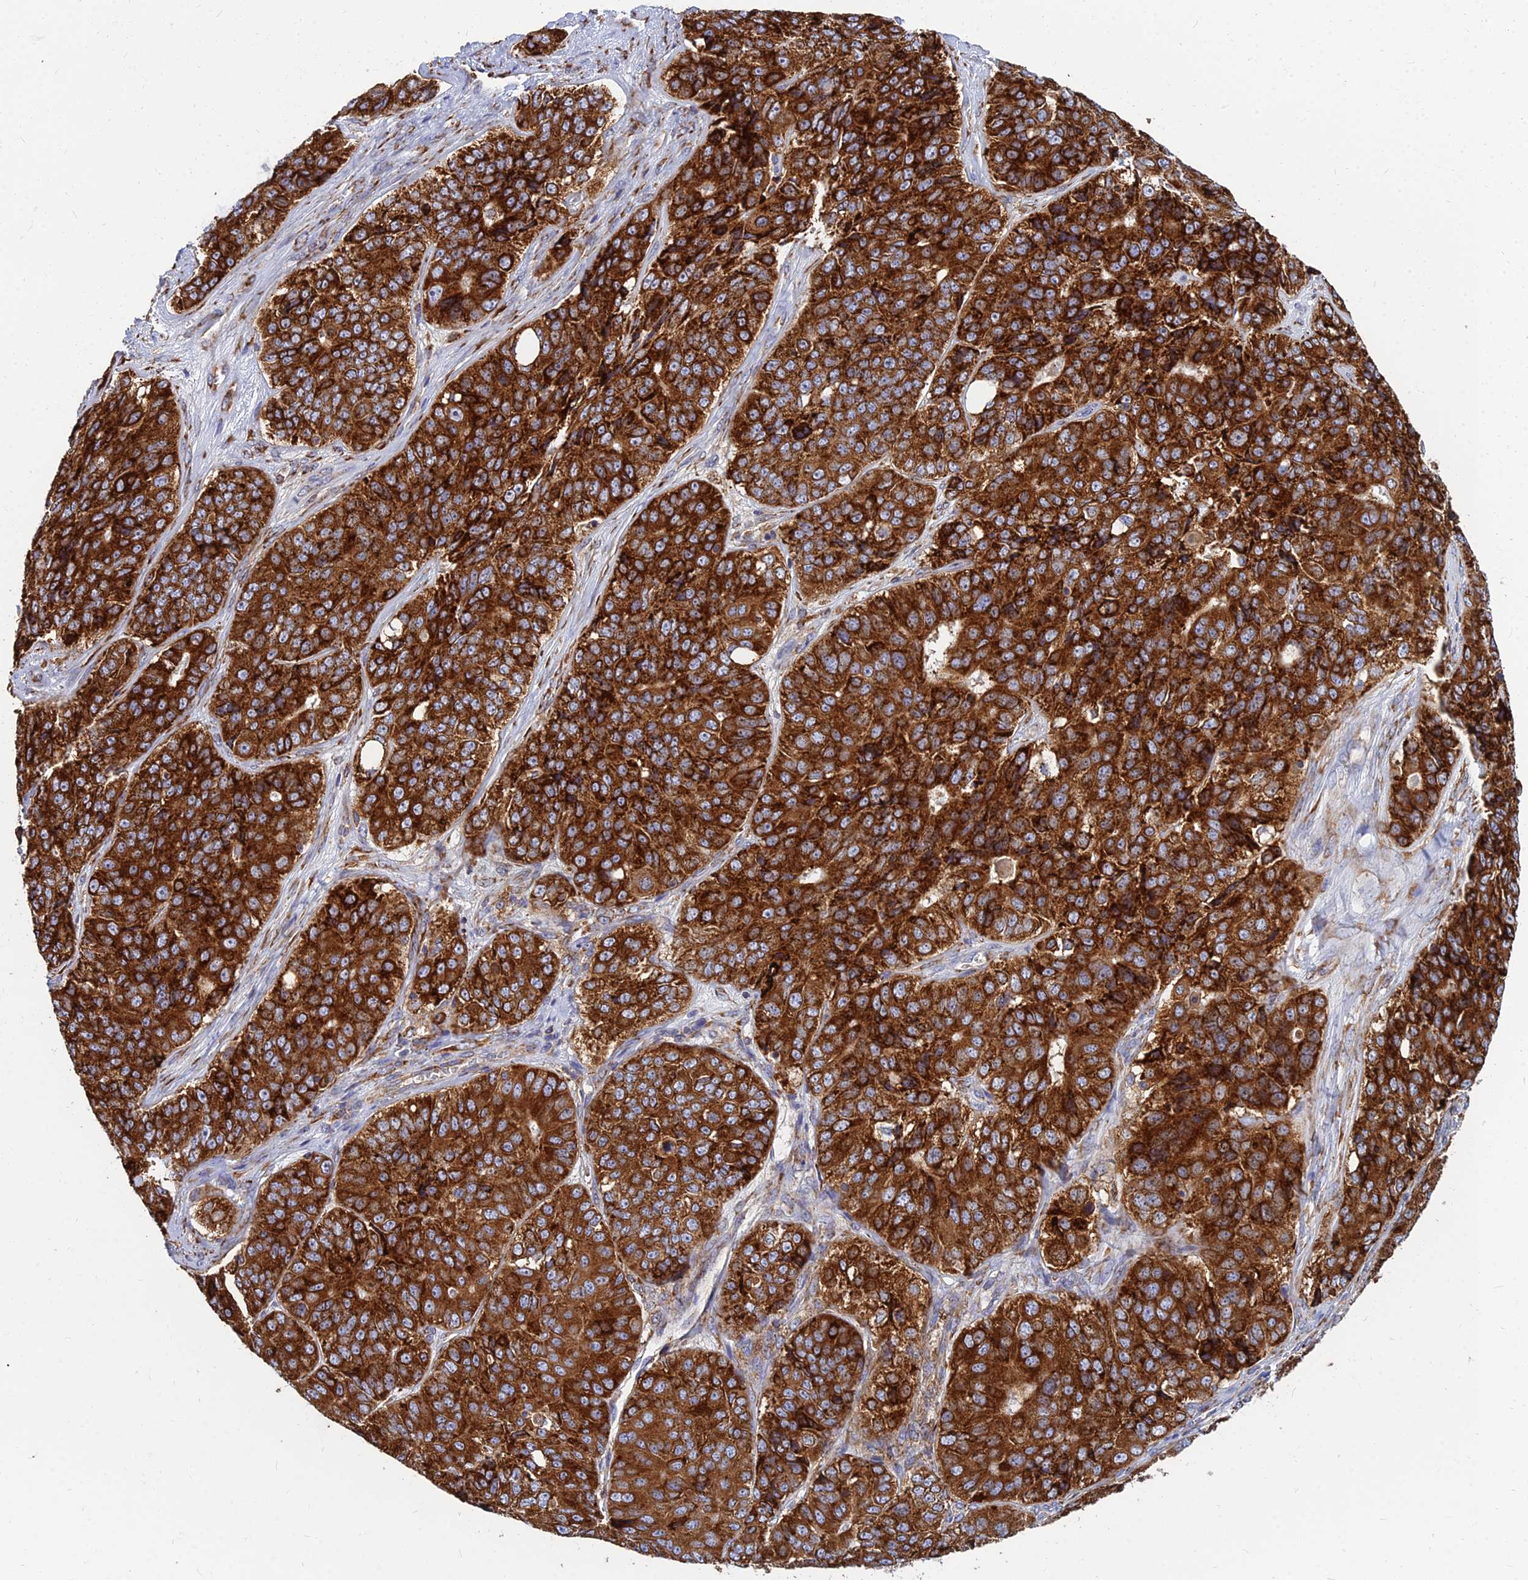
{"staining": {"intensity": "strong", "quantity": ">75%", "location": "cytoplasmic/membranous"}, "tissue": "ovarian cancer", "cell_type": "Tumor cells", "image_type": "cancer", "snomed": [{"axis": "morphology", "description": "Carcinoma, endometroid"}, {"axis": "topography", "description": "Ovary"}], "caption": "A photomicrograph showing strong cytoplasmic/membranous staining in approximately >75% of tumor cells in ovarian cancer (endometroid carcinoma), as visualized by brown immunohistochemical staining.", "gene": "CCT6B", "patient": {"sex": "female", "age": 51}}